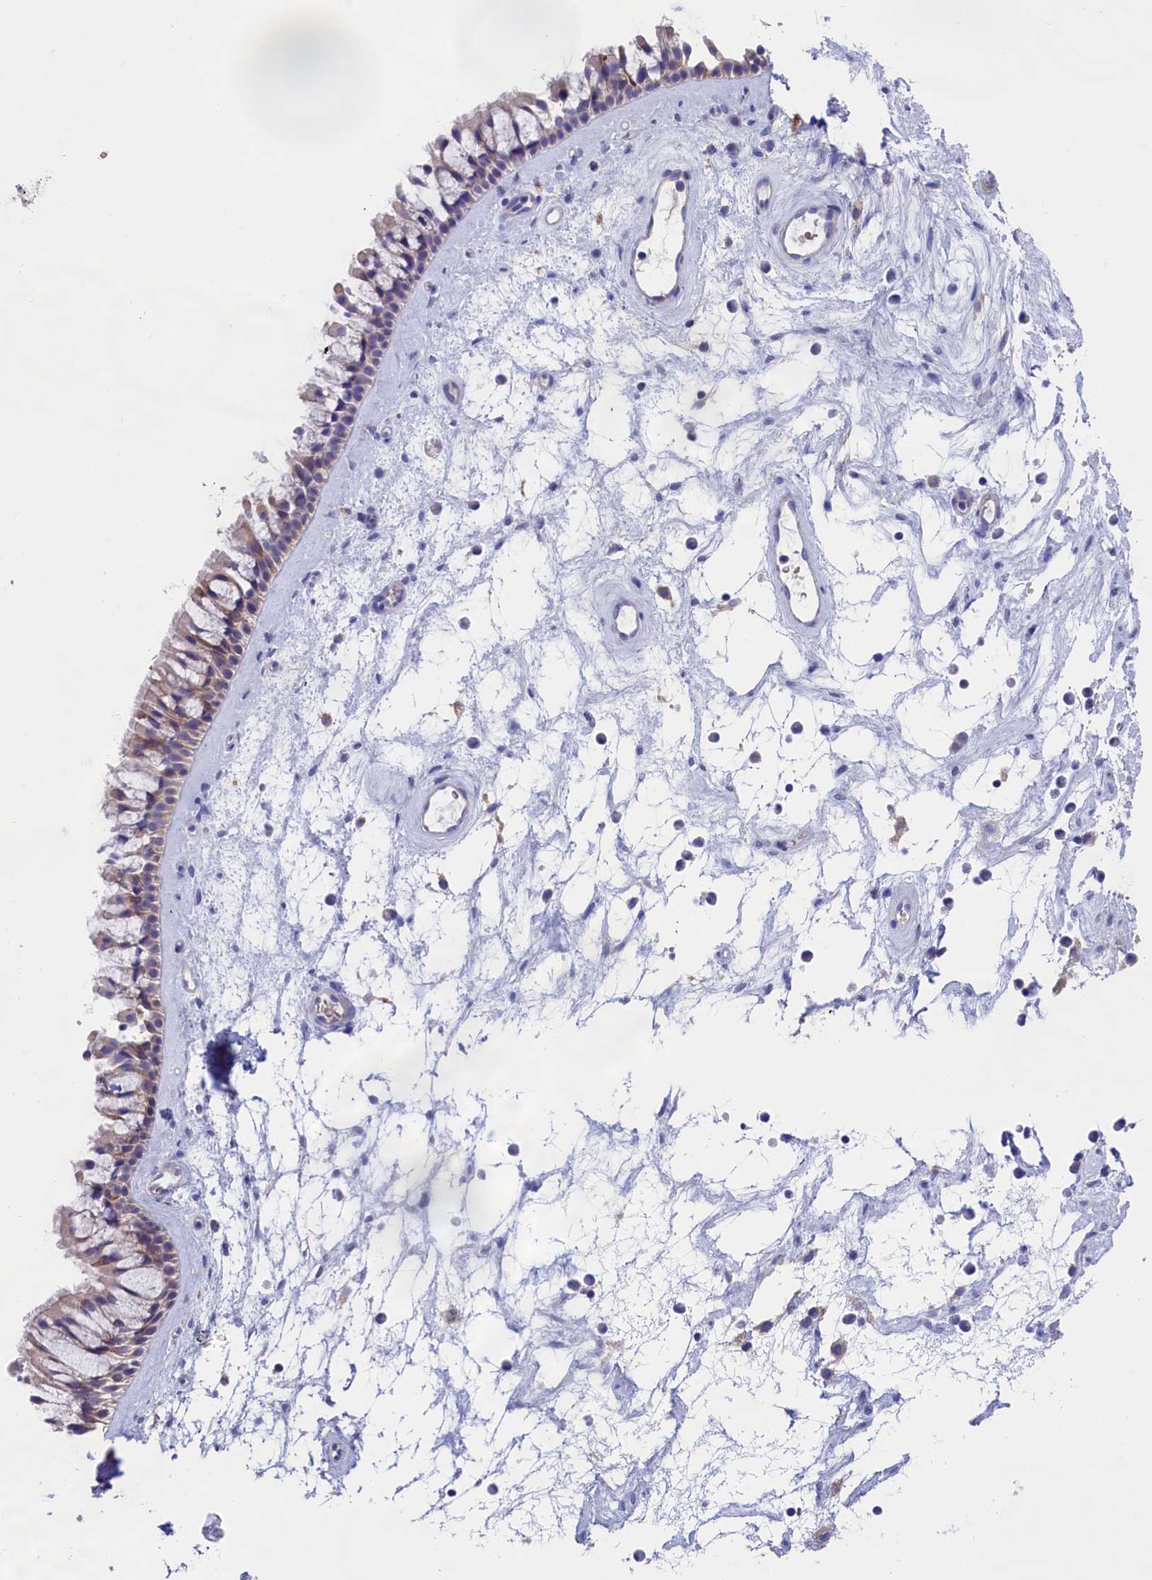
{"staining": {"intensity": "negative", "quantity": "none", "location": "none"}, "tissue": "nasopharynx", "cell_type": "Respiratory epithelial cells", "image_type": "normal", "snomed": [{"axis": "morphology", "description": "Normal tissue, NOS"}, {"axis": "topography", "description": "Nasopharynx"}], "caption": "The IHC photomicrograph has no significant staining in respiratory epithelial cells of nasopharynx. (Stains: DAB (3,3'-diaminobenzidine) immunohistochemistry with hematoxylin counter stain, Microscopy: brightfield microscopy at high magnification).", "gene": "VPS35L", "patient": {"sex": "male", "age": 64}}